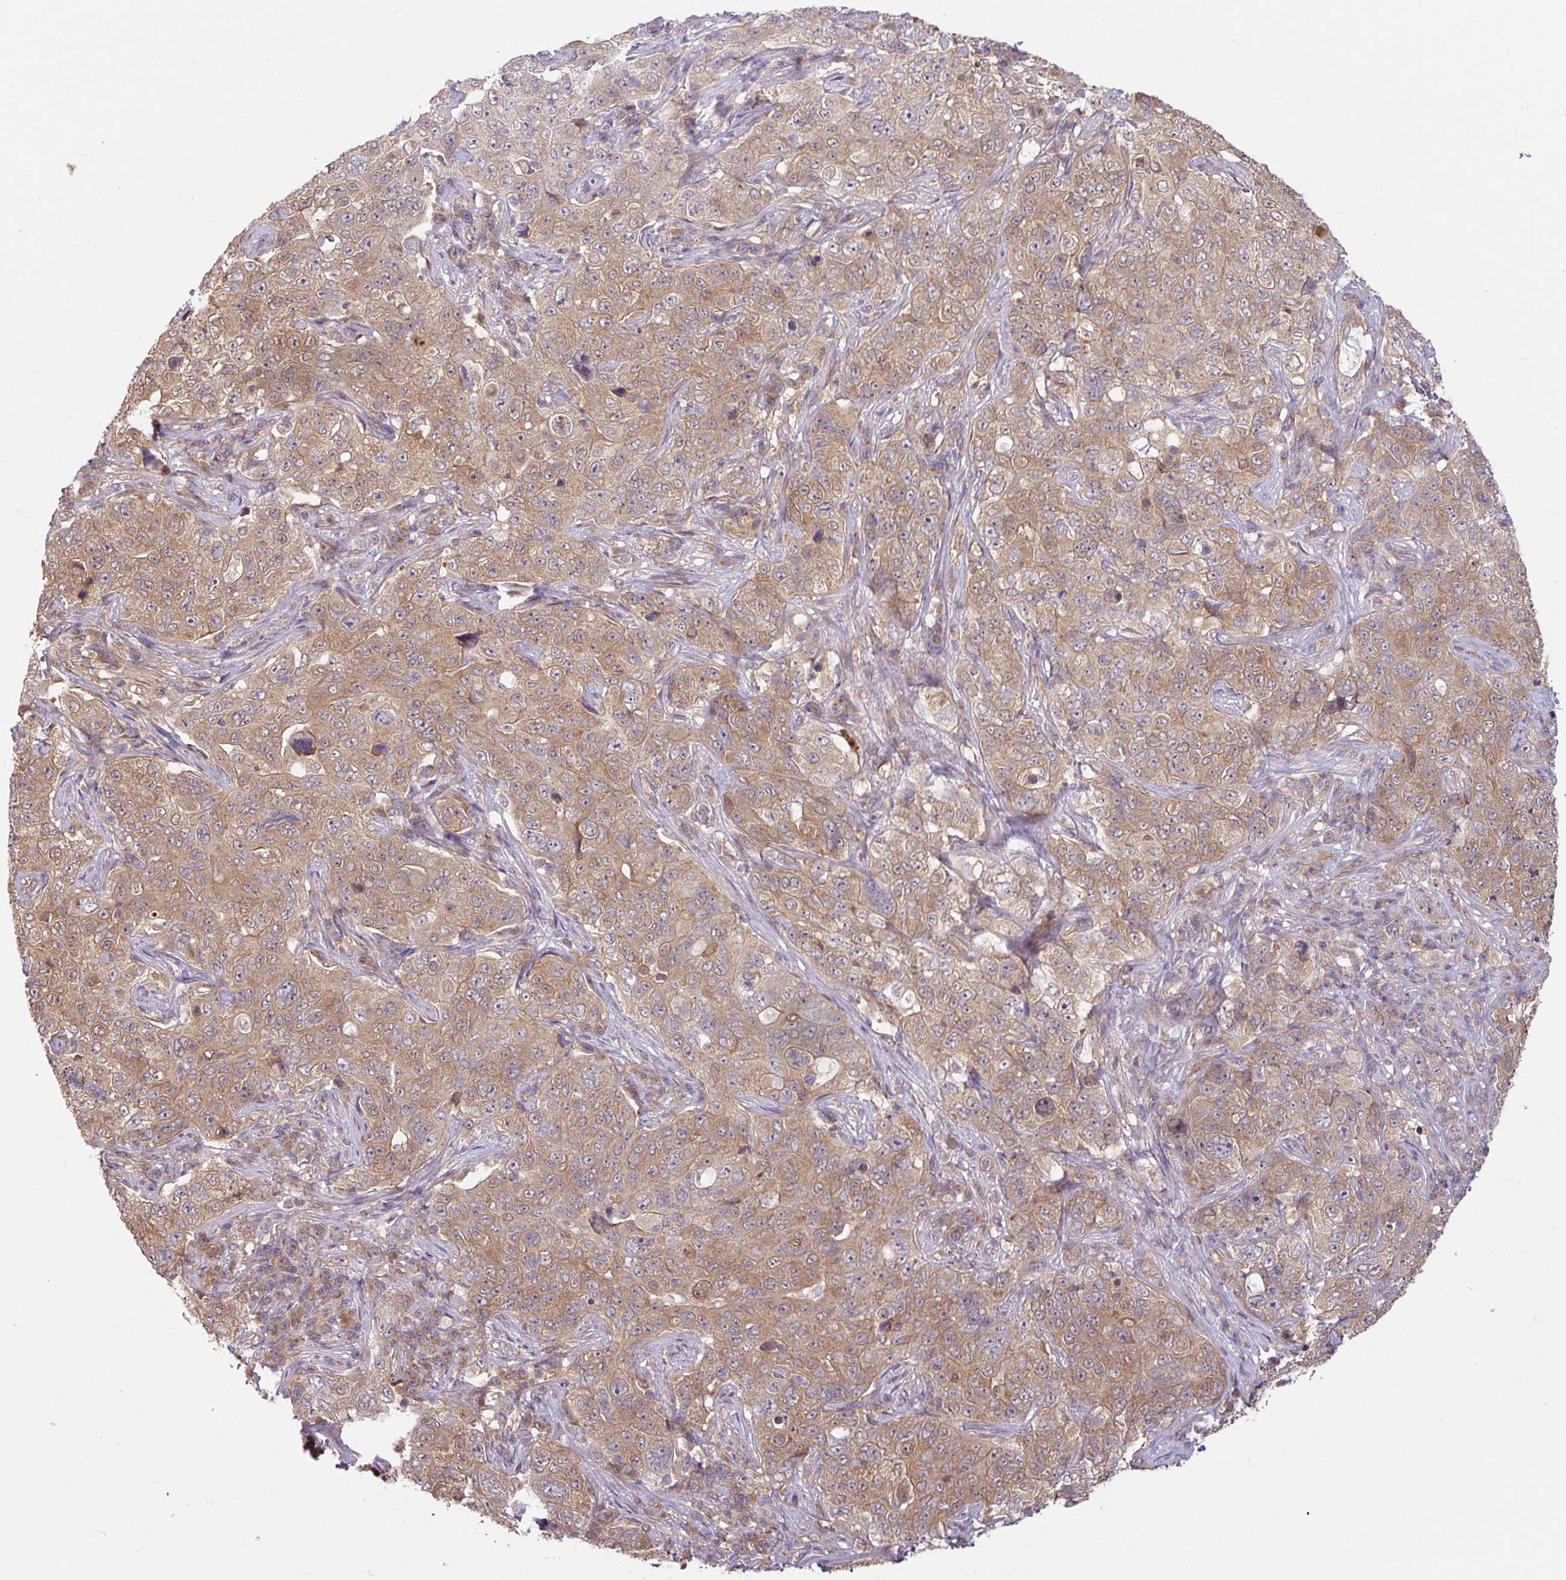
{"staining": {"intensity": "moderate", "quantity": ">75%", "location": "cytoplasmic/membranous"}, "tissue": "pancreatic cancer", "cell_type": "Tumor cells", "image_type": "cancer", "snomed": [{"axis": "morphology", "description": "Adenocarcinoma, NOS"}, {"axis": "topography", "description": "Pancreas"}], "caption": "Brown immunohistochemical staining in human adenocarcinoma (pancreatic) shows moderate cytoplasmic/membranous staining in approximately >75% of tumor cells.", "gene": "SHB", "patient": {"sex": "male", "age": 68}}